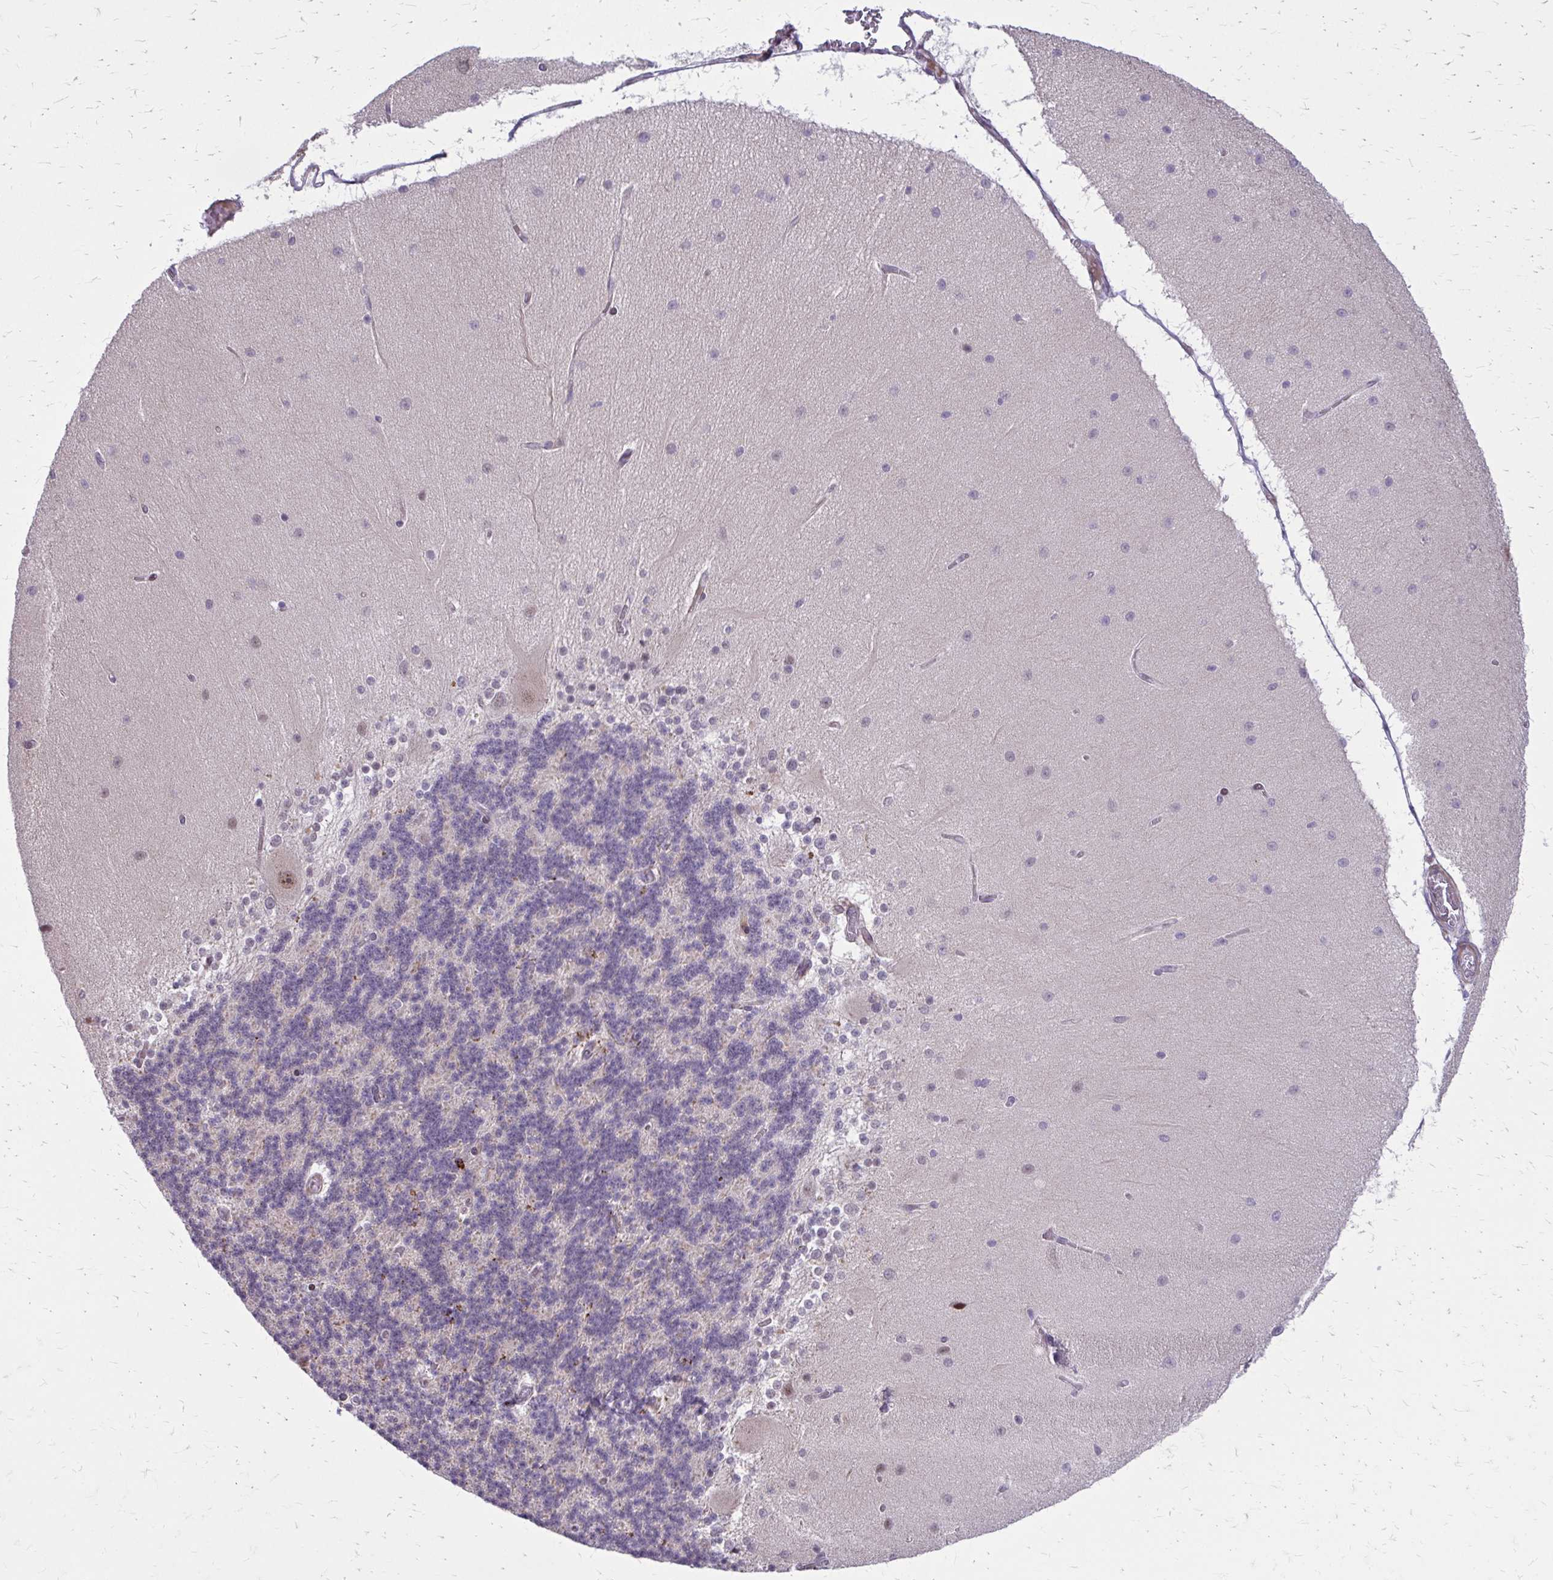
{"staining": {"intensity": "negative", "quantity": "none", "location": "none"}, "tissue": "cerebellum", "cell_type": "Cells in granular layer", "image_type": "normal", "snomed": [{"axis": "morphology", "description": "Normal tissue, NOS"}, {"axis": "topography", "description": "Cerebellum"}], "caption": "DAB immunohistochemical staining of benign human cerebellum reveals no significant staining in cells in granular layer. Brightfield microscopy of immunohistochemistry stained with DAB (brown) and hematoxylin (blue), captured at high magnification.", "gene": "ANKRD30B", "patient": {"sex": "female", "age": 54}}